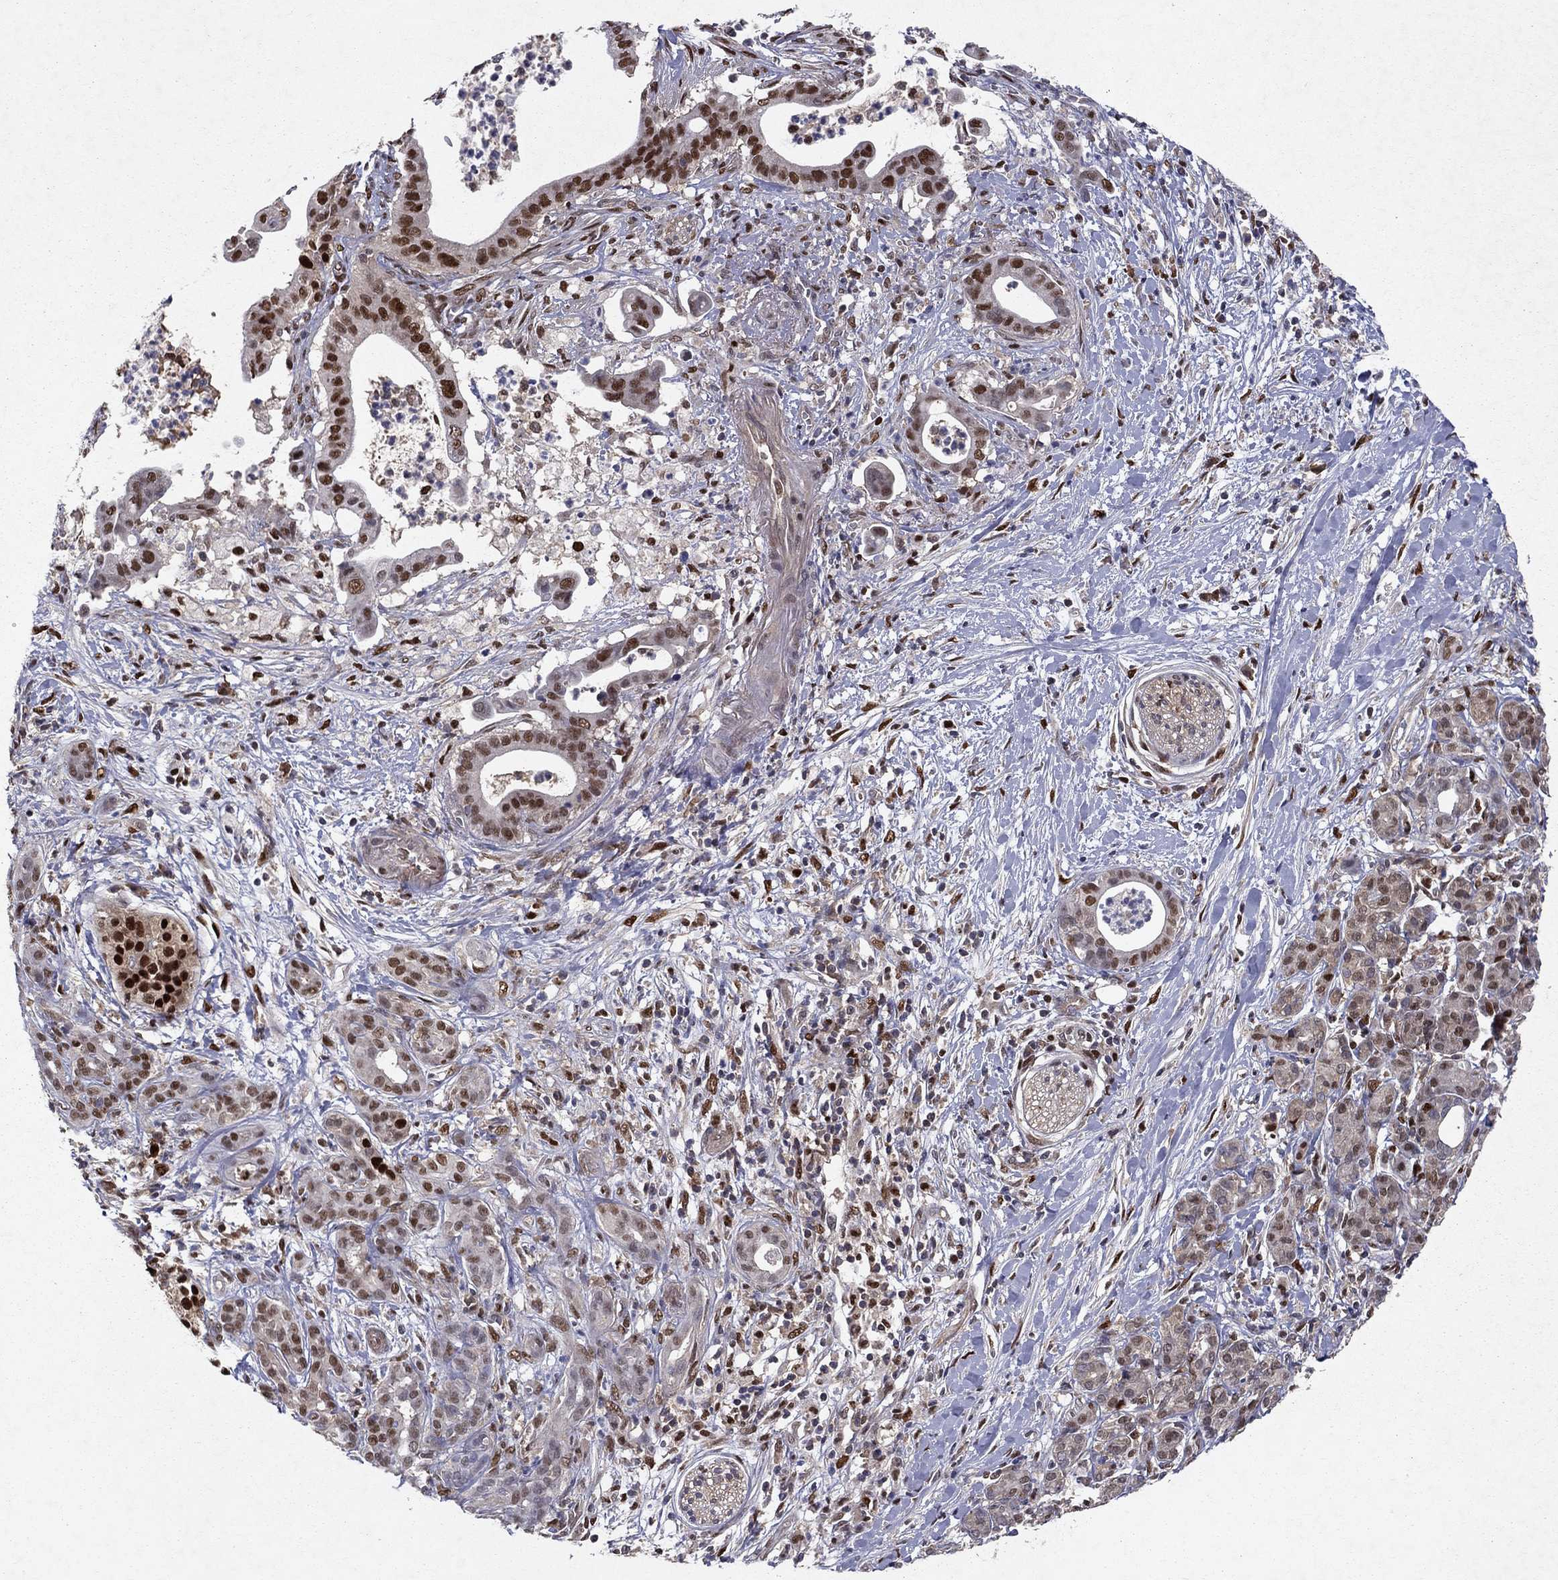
{"staining": {"intensity": "strong", "quantity": "25%-75%", "location": "nuclear"}, "tissue": "pancreatic cancer", "cell_type": "Tumor cells", "image_type": "cancer", "snomed": [{"axis": "morphology", "description": "Adenocarcinoma, NOS"}, {"axis": "topography", "description": "Pancreas"}], "caption": "Pancreatic cancer stained with a protein marker reveals strong staining in tumor cells.", "gene": "CRTC1", "patient": {"sex": "male", "age": 61}}